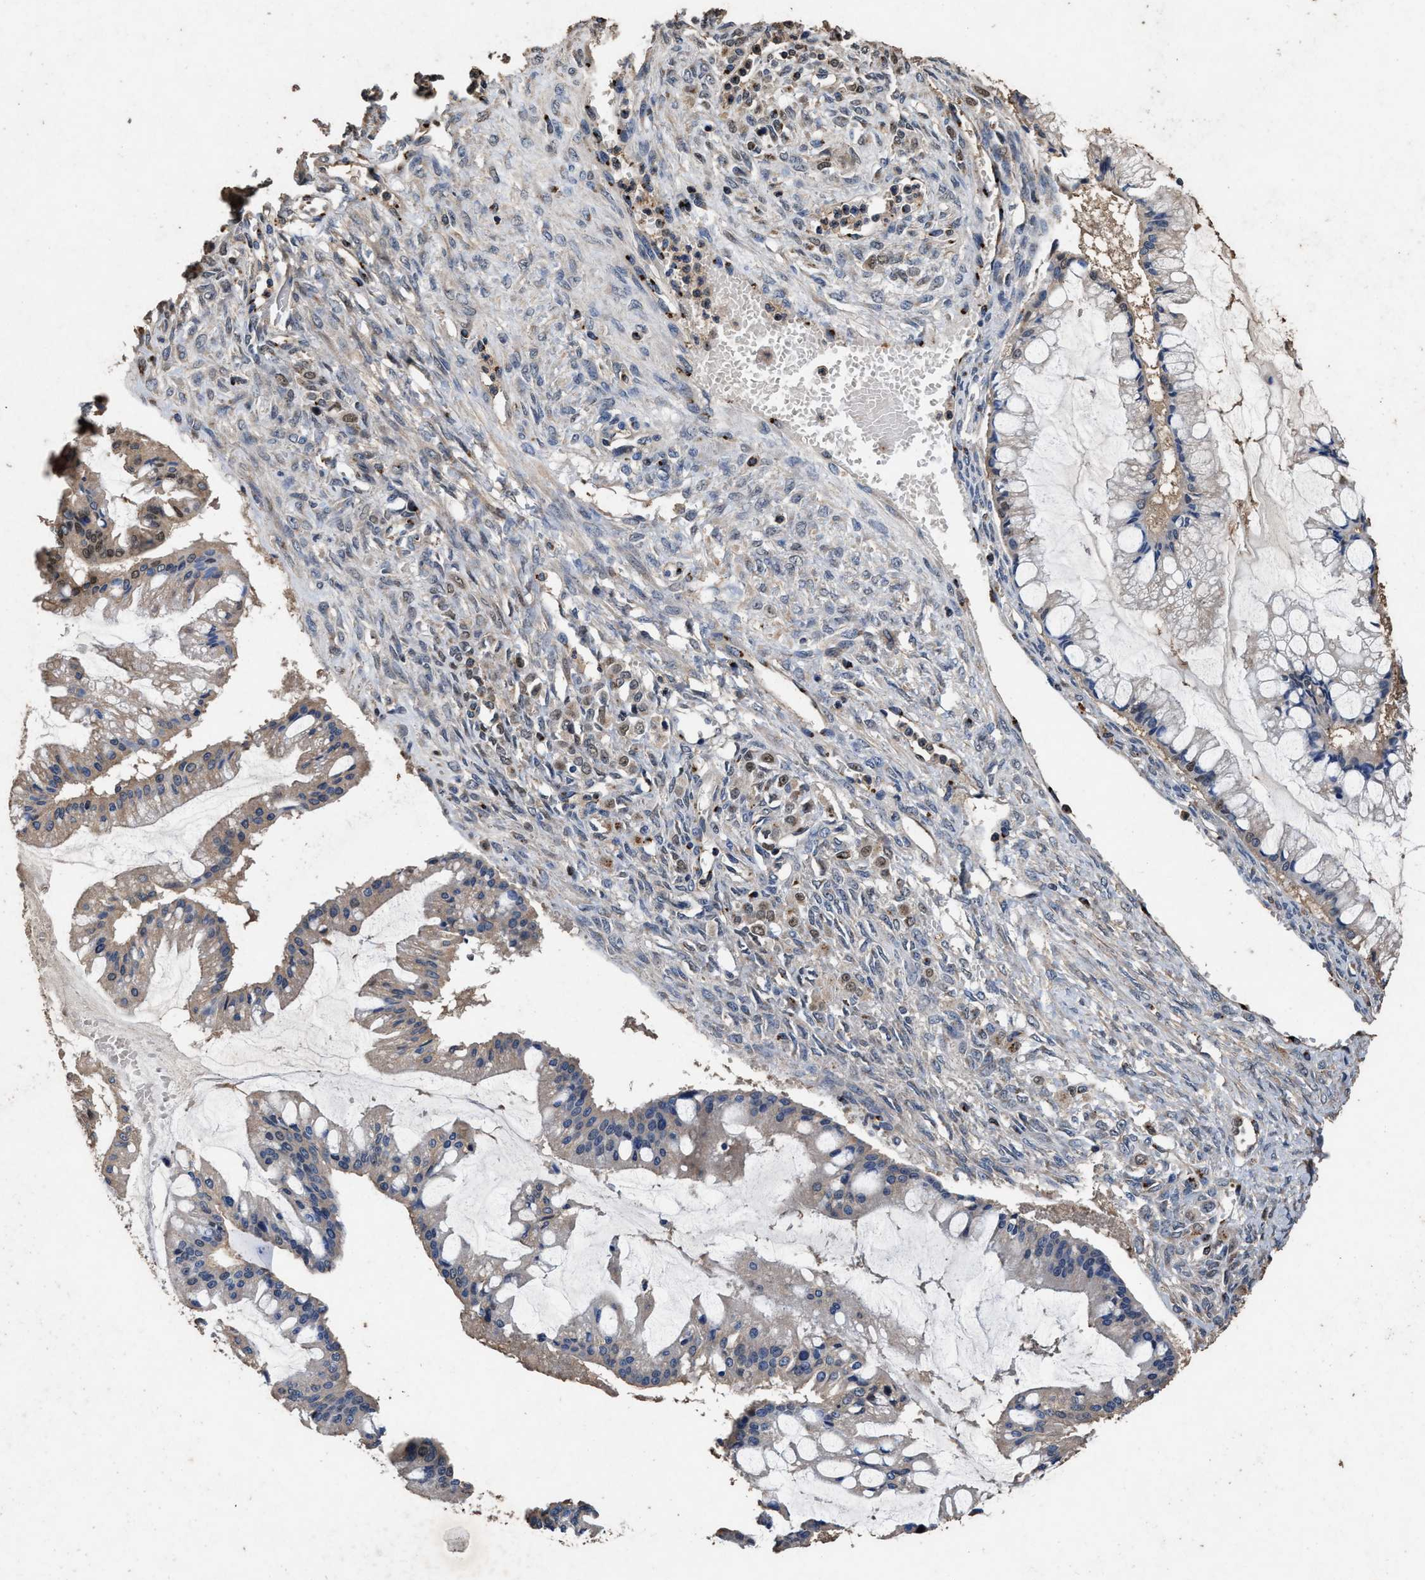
{"staining": {"intensity": "weak", "quantity": ">75%", "location": "cytoplasmic/membranous,nuclear"}, "tissue": "ovarian cancer", "cell_type": "Tumor cells", "image_type": "cancer", "snomed": [{"axis": "morphology", "description": "Cystadenocarcinoma, mucinous, NOS"}, {"axis": "topography", "description": "Ovary"}], "caption": "The image exhibits a brown stain indicating the presence of a protein in the cytoplasmic/membranous and nuclear of tumor cells in ovarian mucinous cystadenocarcinoma. (DAB (3,3'-diaminobenzidine) IHC, brown staining for protein, blue staining for nuclei).", "gene": "TPST2", "patient": {"sex": "female", "age": 73}}